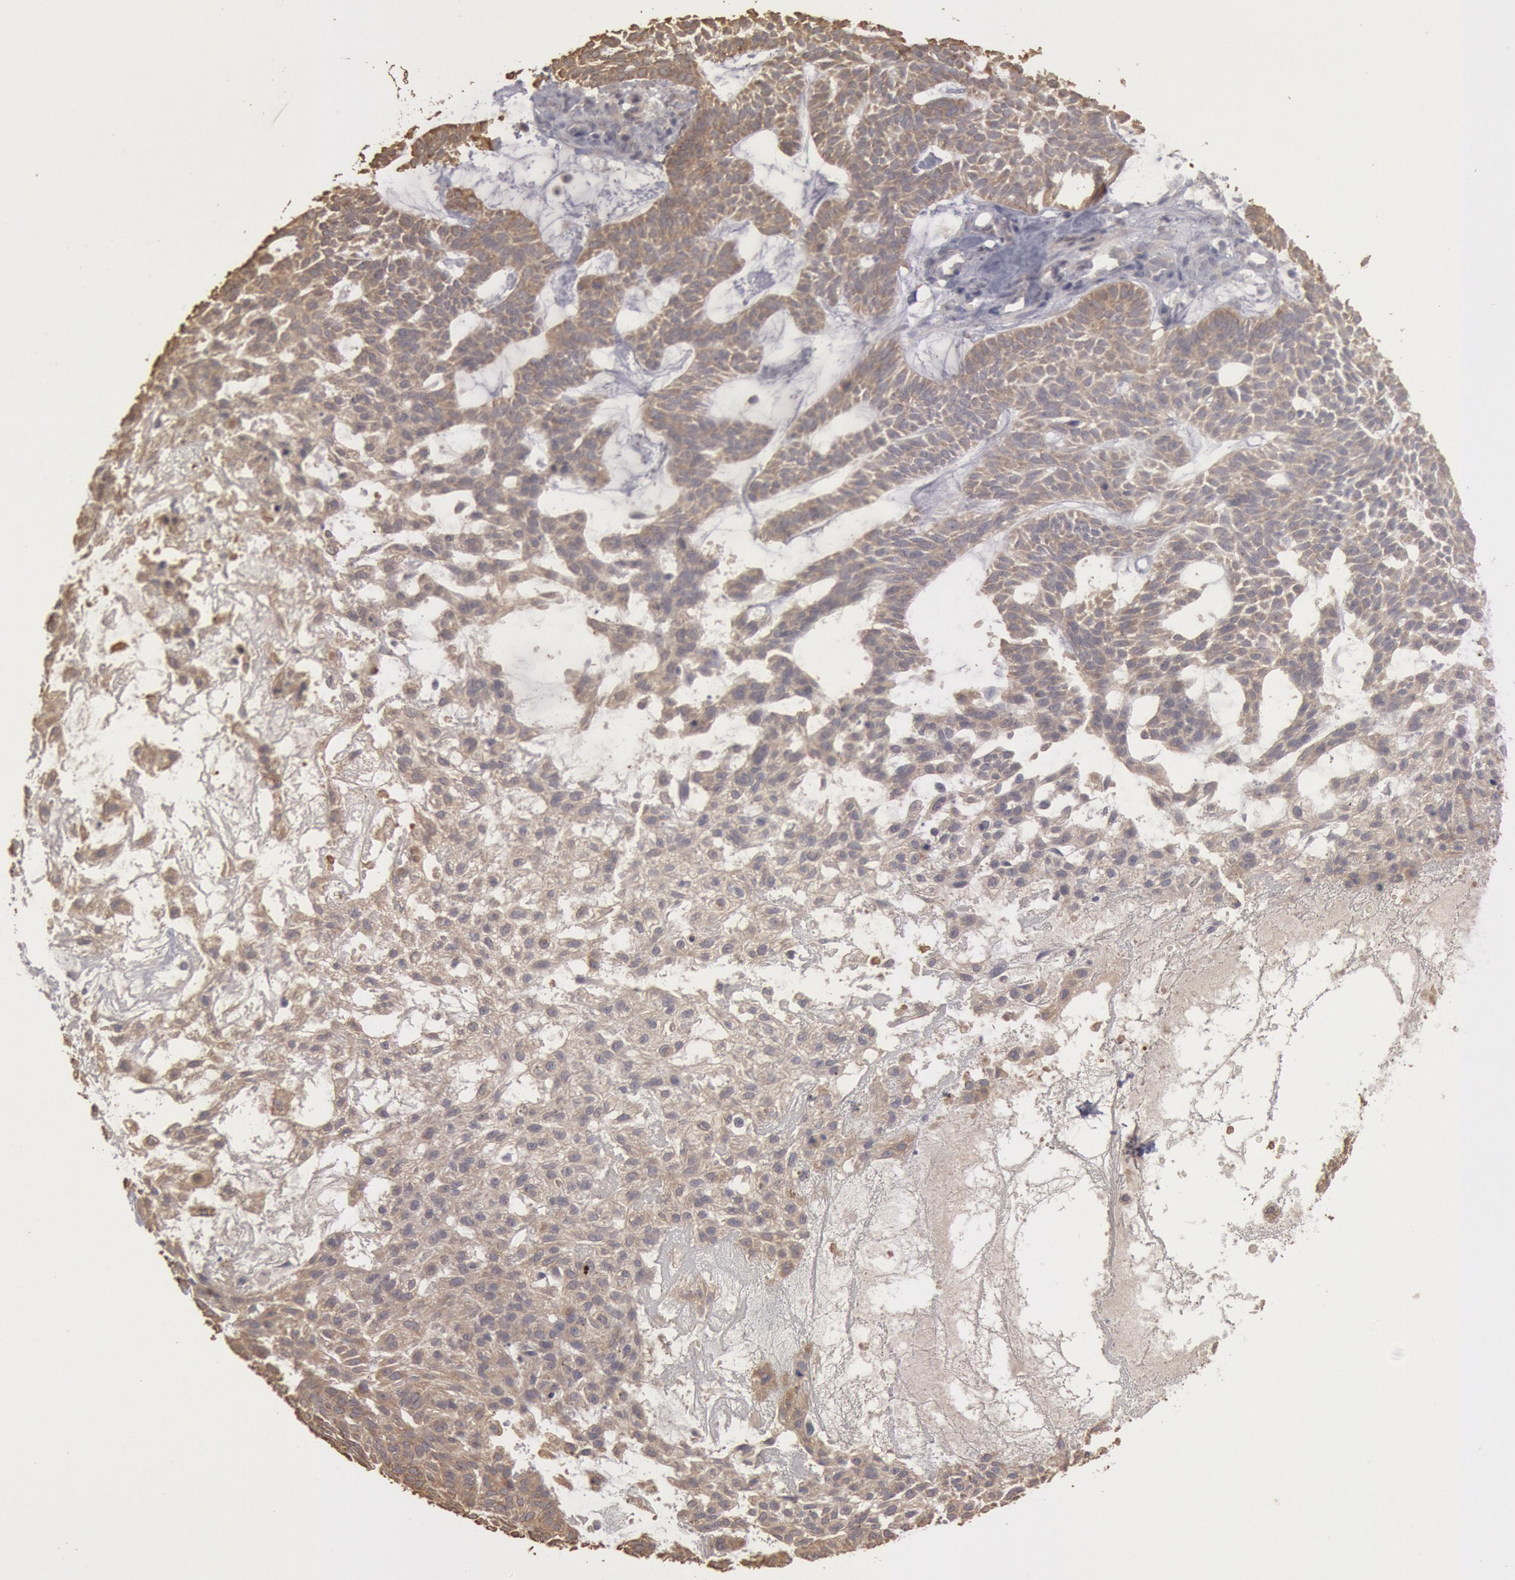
{"staining": {"intensity": "weak", "quantity": ">75%", "location": "cytoplasmic/membranous"}, "tissue": "skin cancer", "cell_type": "Tumor cells", "image_type": "cancer", "snomed": [{"axis": "morphology", "description": "Basal cell carcinoma"}, {"axis": "topography", "description": "Skin"}], "caption": "Tumor cells demonstrate low levels of weak cytoplasmic/membranous positivity in about >75% of cells in human basal cell carcinoma (skin). The protein of interest is stained brown, and the nuclei are stained in blue (DAB IHC with brightfield microscopy, high magnification).", "gene": "ZFP36L1", "patient": {"sex": "male", "age": 75}}